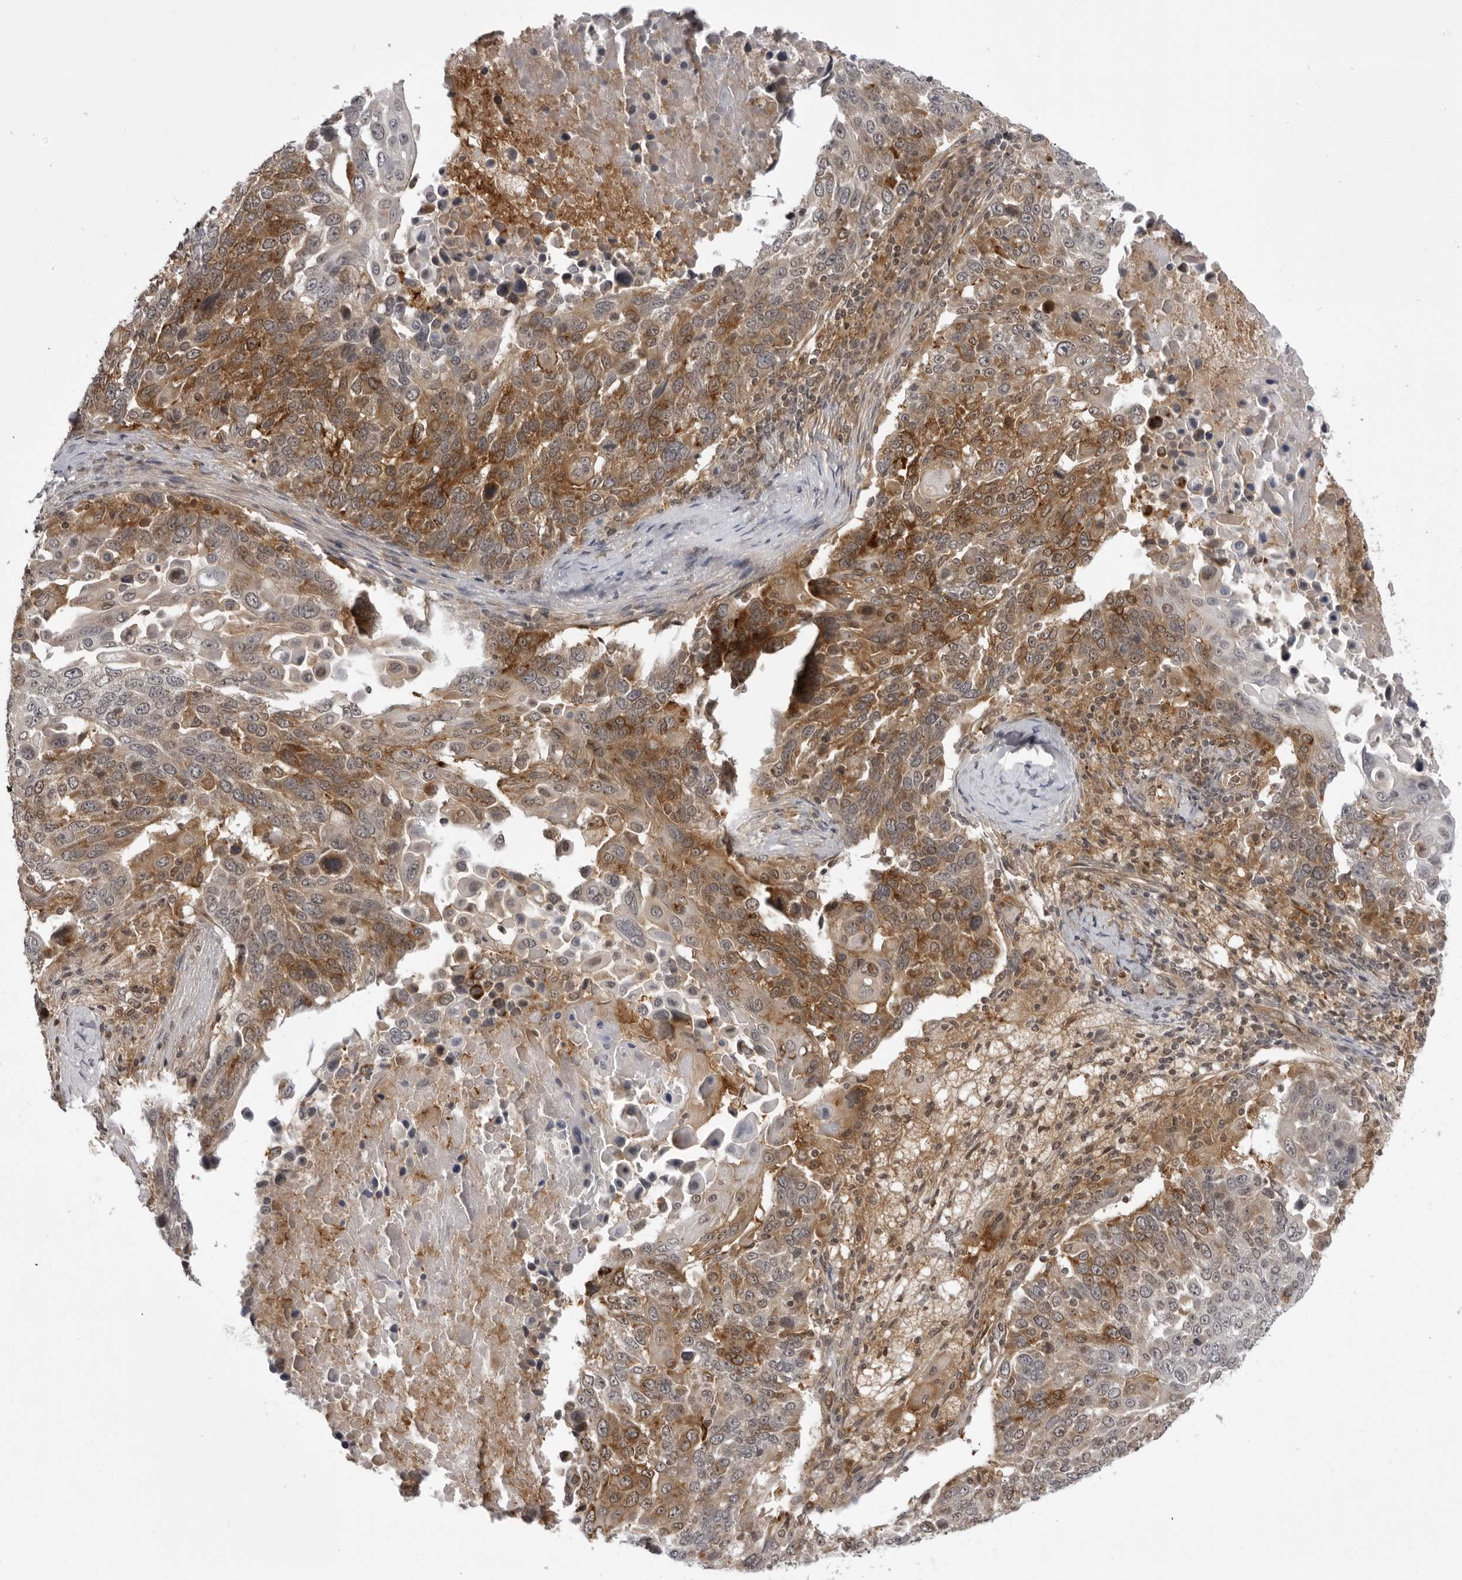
{"staining": {"intensity": "moderate", "quantity": ">75%", "location": "cytoplasmic/membranous,nuclear"}, "tissue": "lung cancer", "cell_type": "Tumor cells", "image_type": "cancer", "snomed": [{"axis": "morphology", "description": "Squamous cell carcinoma, NOS"}, {"axis": "topography", "description": "Lung"}], "caption": "A high-resolution photomicrograph shows immunohistochemistry staining of lung cancer (squamous cell carcinoma), which demonstrates moderate cytoplasmic/membranous and nuclear positivity in about >75% of tumor cells.", "gene": "USP43", "patient": {"sex": "male", "age": 66}}